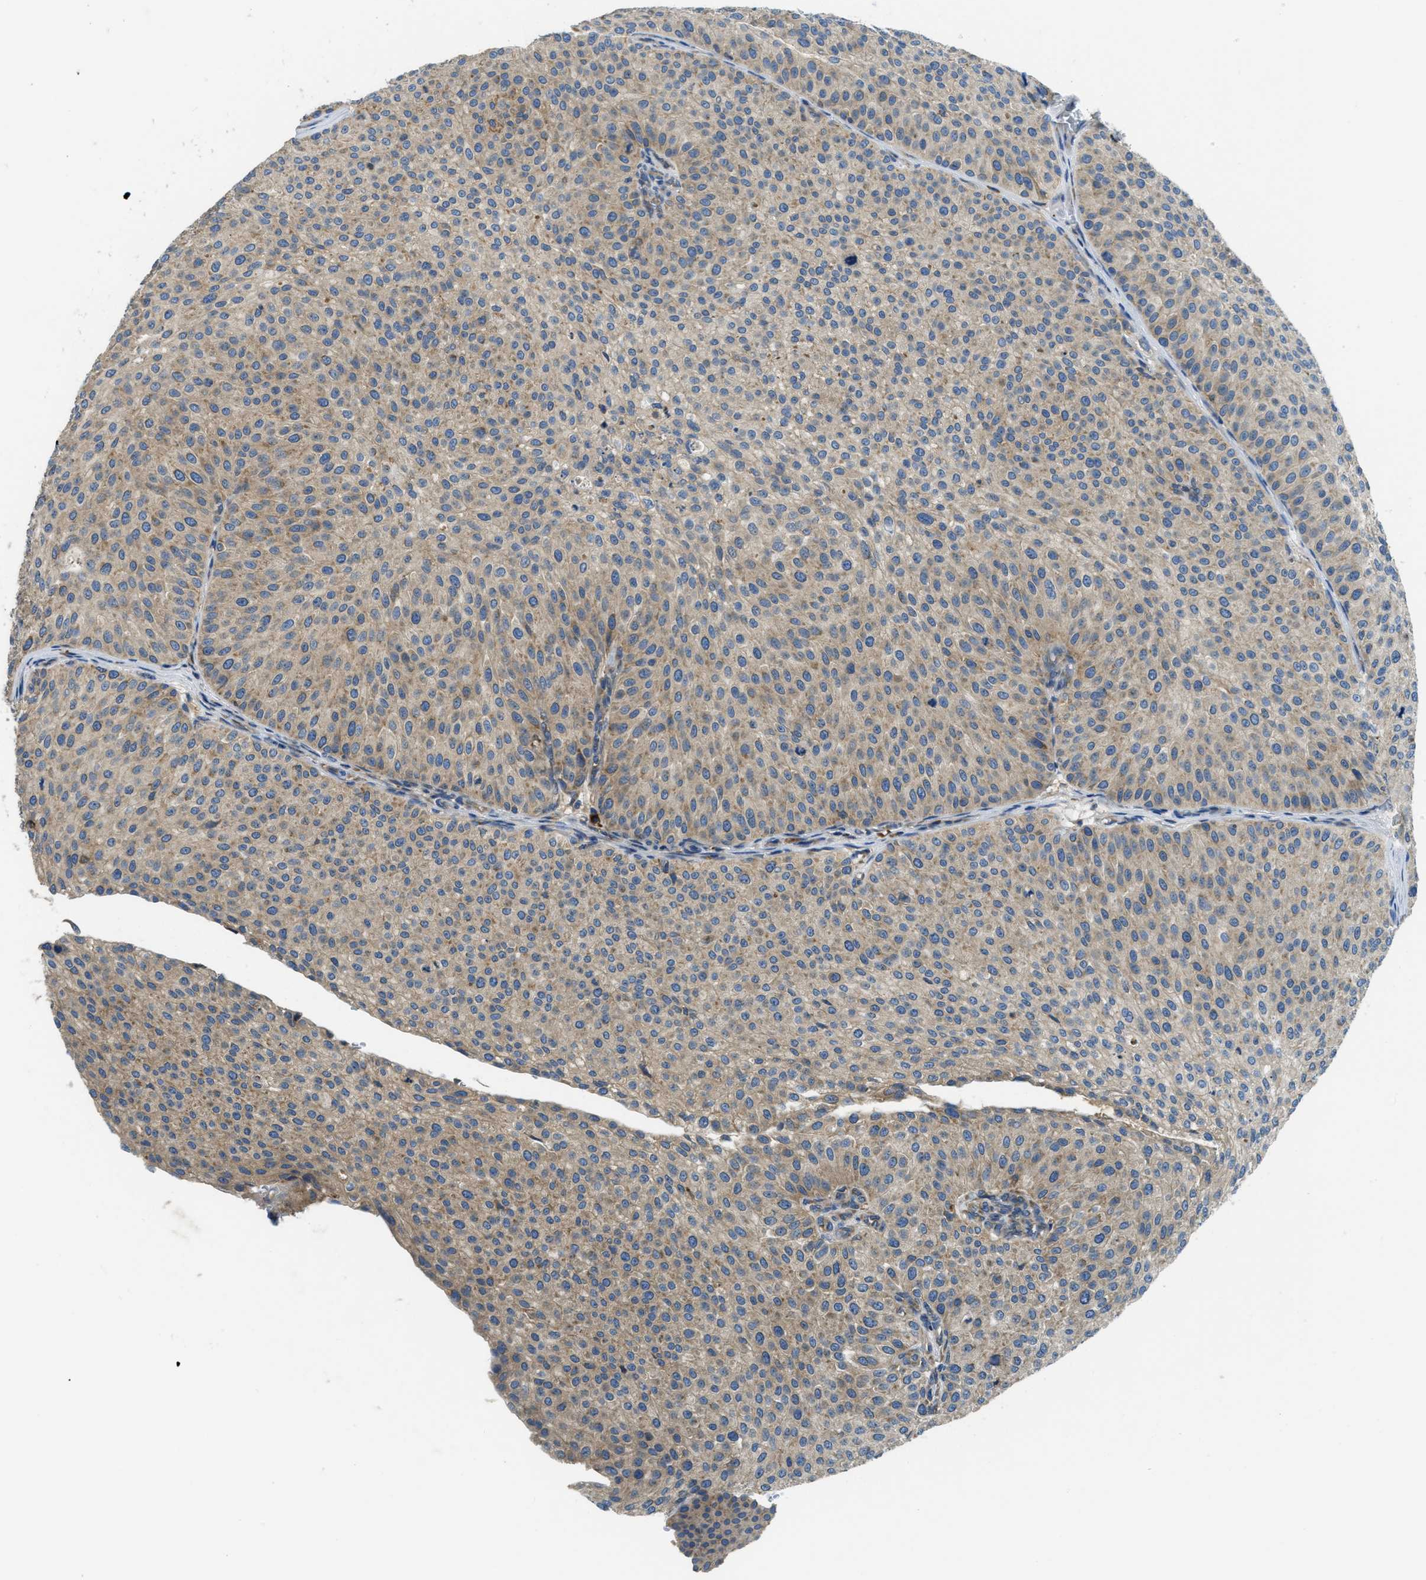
{"staining": {"intensity": "weak", "quantity": ">75%", "location": "cytoplasmic/membranous"}, "tissue": "urothelial cancer", "cell_type": "Tumor cells", "image_type": "cancer", "snomed": [{"axis": "morphology", "description": "Urothelial carcinoma, Low grade"}, {"axis": "topography", "description": "Smooth muscle"}, {"axis": "topography", "description": "Urinary bladder"}], "caption": "A brown stain shows weak cytoplasmic/membranous positivity of a protein in urothelial cancer tumor cells. Nuclei are stained in blue.", "gene": "SSR1", "patient": {"sex": "male", "age": 60}}